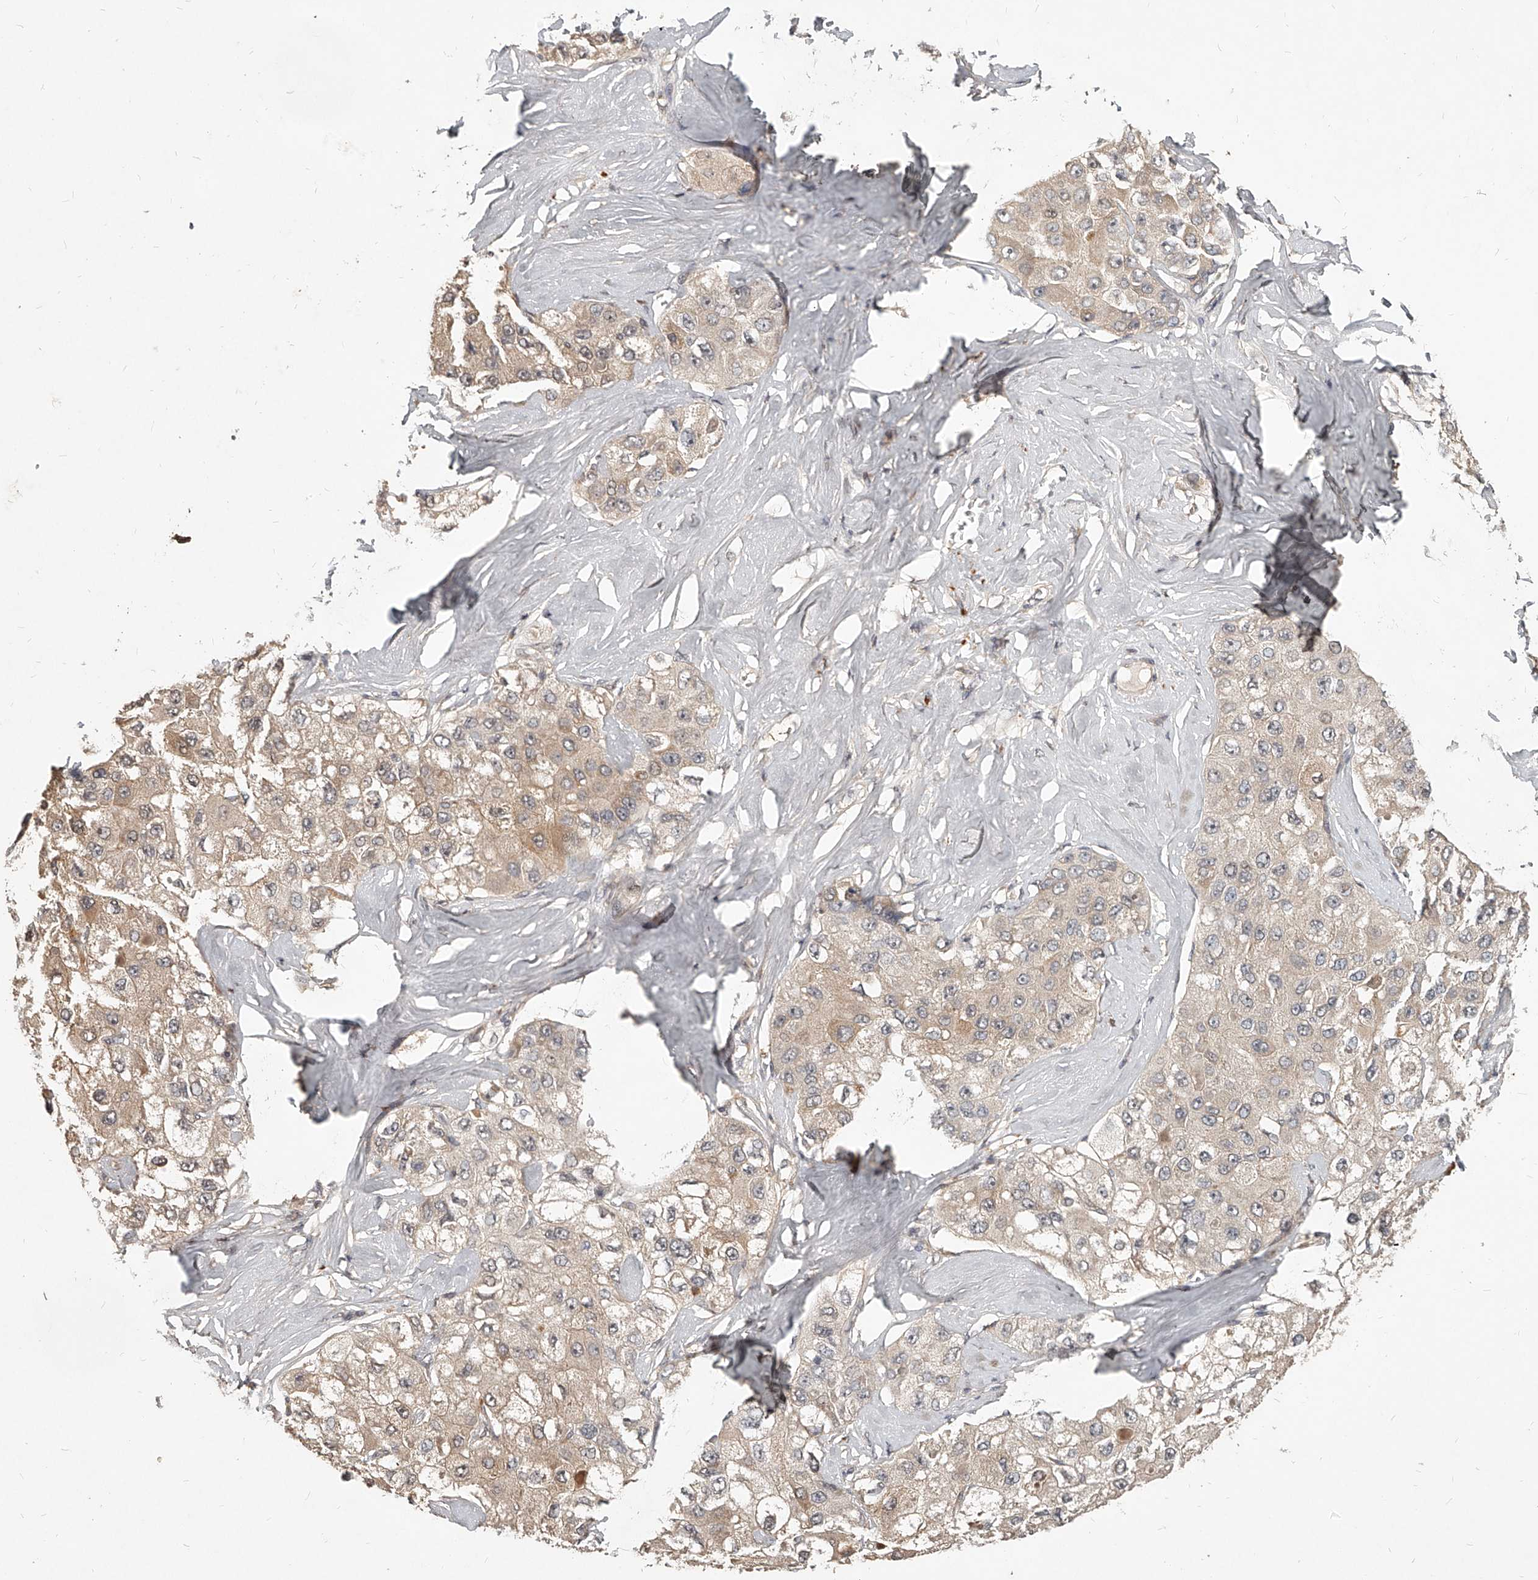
{"staining": {"intensity": "weak", "quantity": ">75%", "location": "cytoplasmic/membranous"}, "tissue": "liver cancer", "cell_type": "Tumor cells", "image_type": "cancer", "snomed": [{"axis": "morphology", "description": "Carcinoma, Hepatocellular, NOS"}, {"axis": "topography", "description": "Liver"}], "caption": "Immunohistochemical staining of liver cancer (hepatocellular carcinoma) exhibits low levels of weak cytoplasmic/membranous expression in about >75% of tumor cells.", "gene": "SLC37A1", "patient": {"sex": "male", "age": 80}}